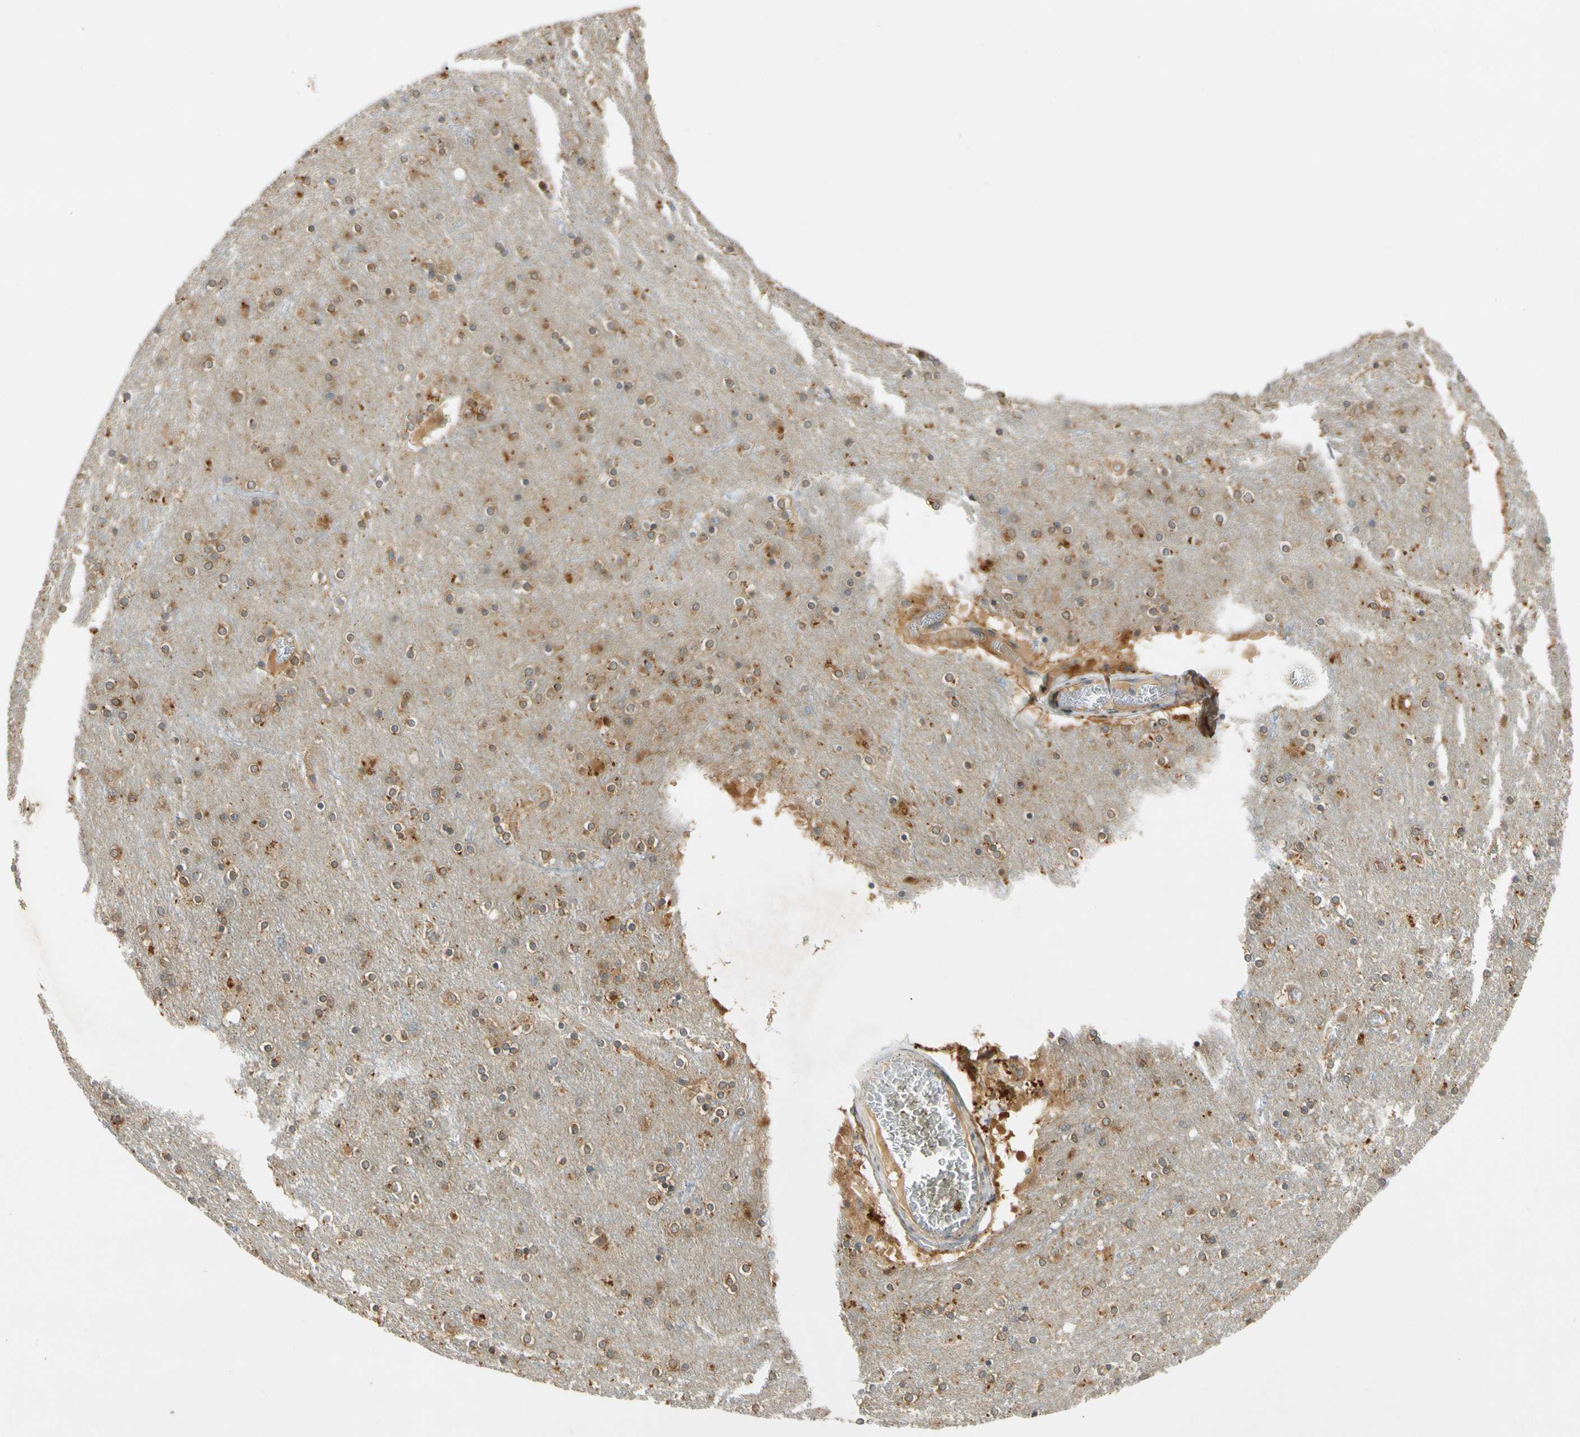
{"staining": {"intensity": "weak", "quantity": "25%-75%", "location": "cytoplasmic/membranous"}, "tissue": "cerebral cortex", "cell_type": "Endothelial cells", "image_type": "normal", "snomed": [{"axis": "morphology", "description": "Normal tissue, NOS"}, {"axis": "topography", "description": "Cerebral cortex"}], "caption": "Cerebral cortex was stained to show a protein in brown. There is low levels of weak cytoplasmic/membranous positivity in approximately 25%-75% of endothelial cells.", "gene": "GATD1", "patient": {"sex": "female", "age": 54}}